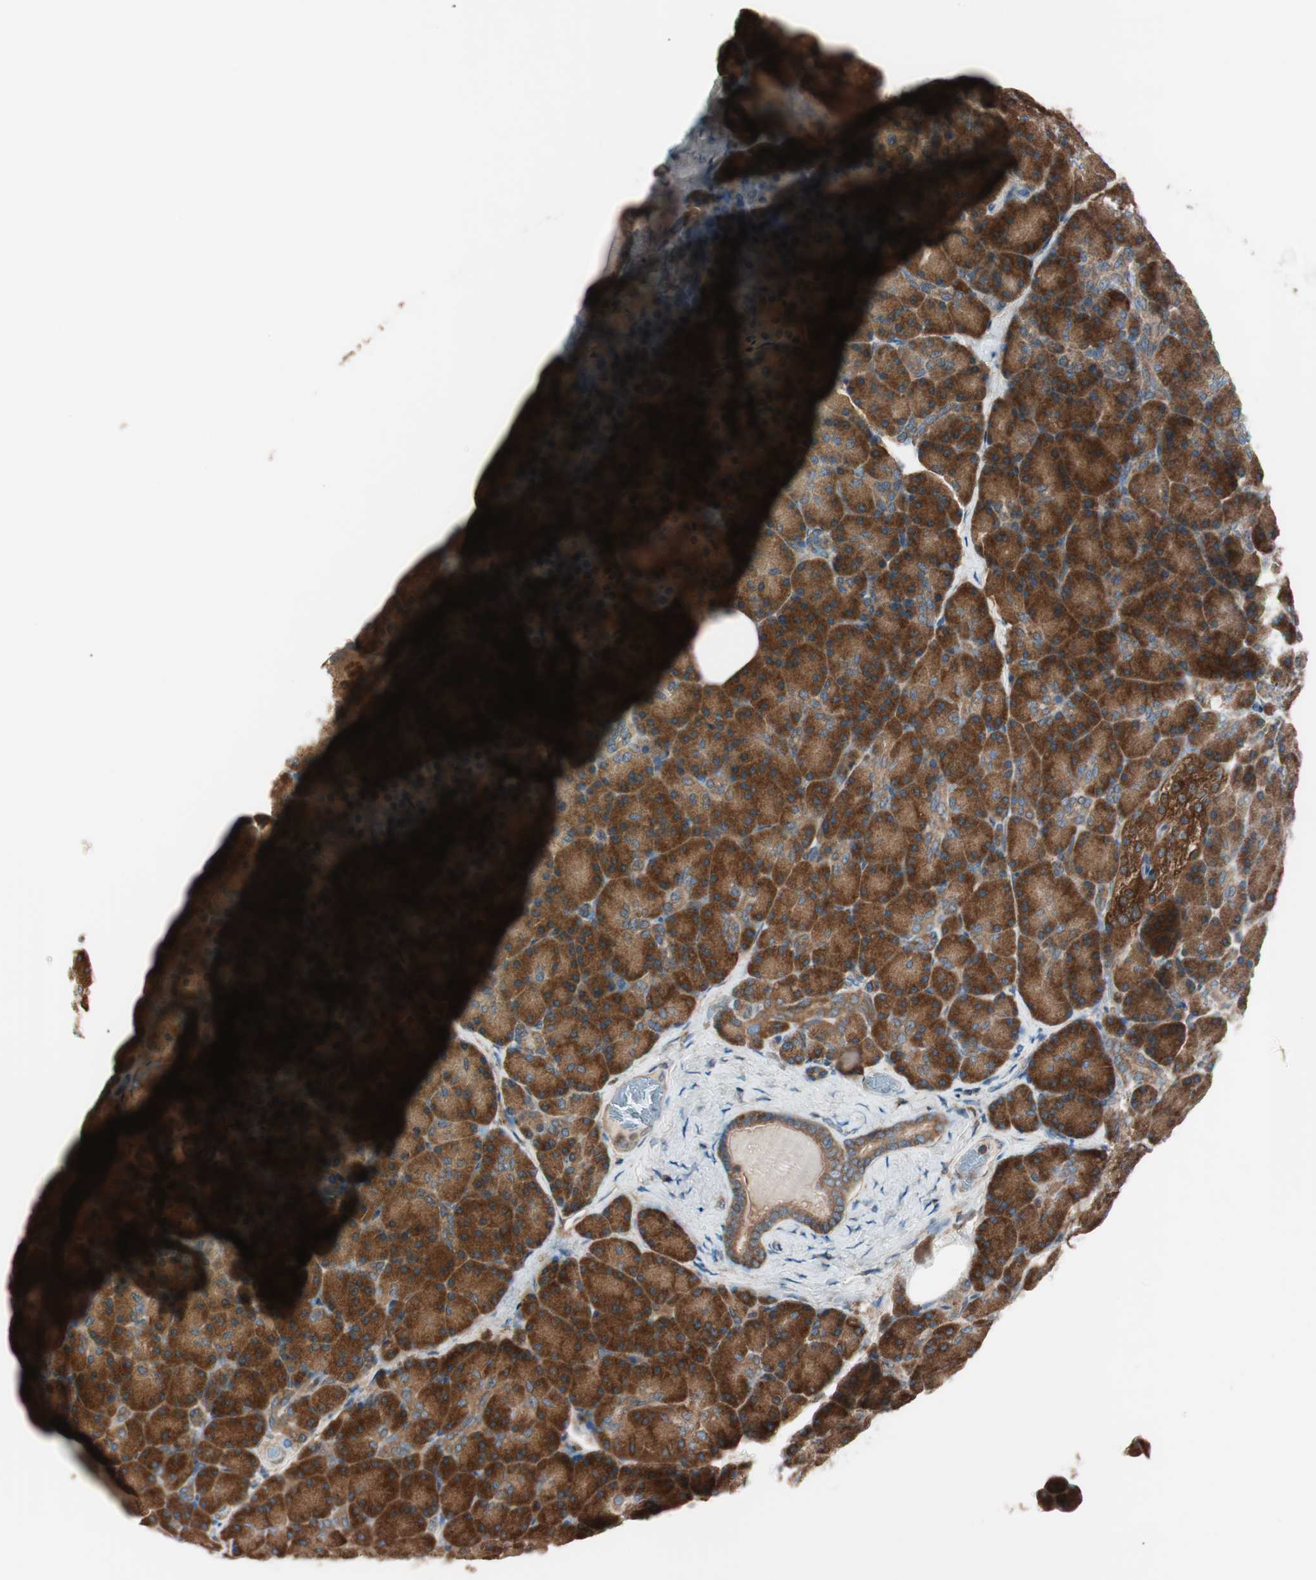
{"staining": {"intensity": "strong", "quantity": ">75%", "location": "cytoplasmic/membranous"}, "tissue": "pancreas", "cell_type": "Exocrine glandular cells", "image_type": "normal", "snomed": [{"axis": "morphology", "description": "Normal tissue, NOS"}, {"axis": "topography", "description": "Pancreas"}], "caption": "Protein staining reveals strong cytoplasmic/membranous positivity in about >75% of exocrine glandular cells in unremarkable pancreas. Nuclei are stained in blue.", "gene": "RAB5A", "patient": {"sex": "female", "age": 43}}